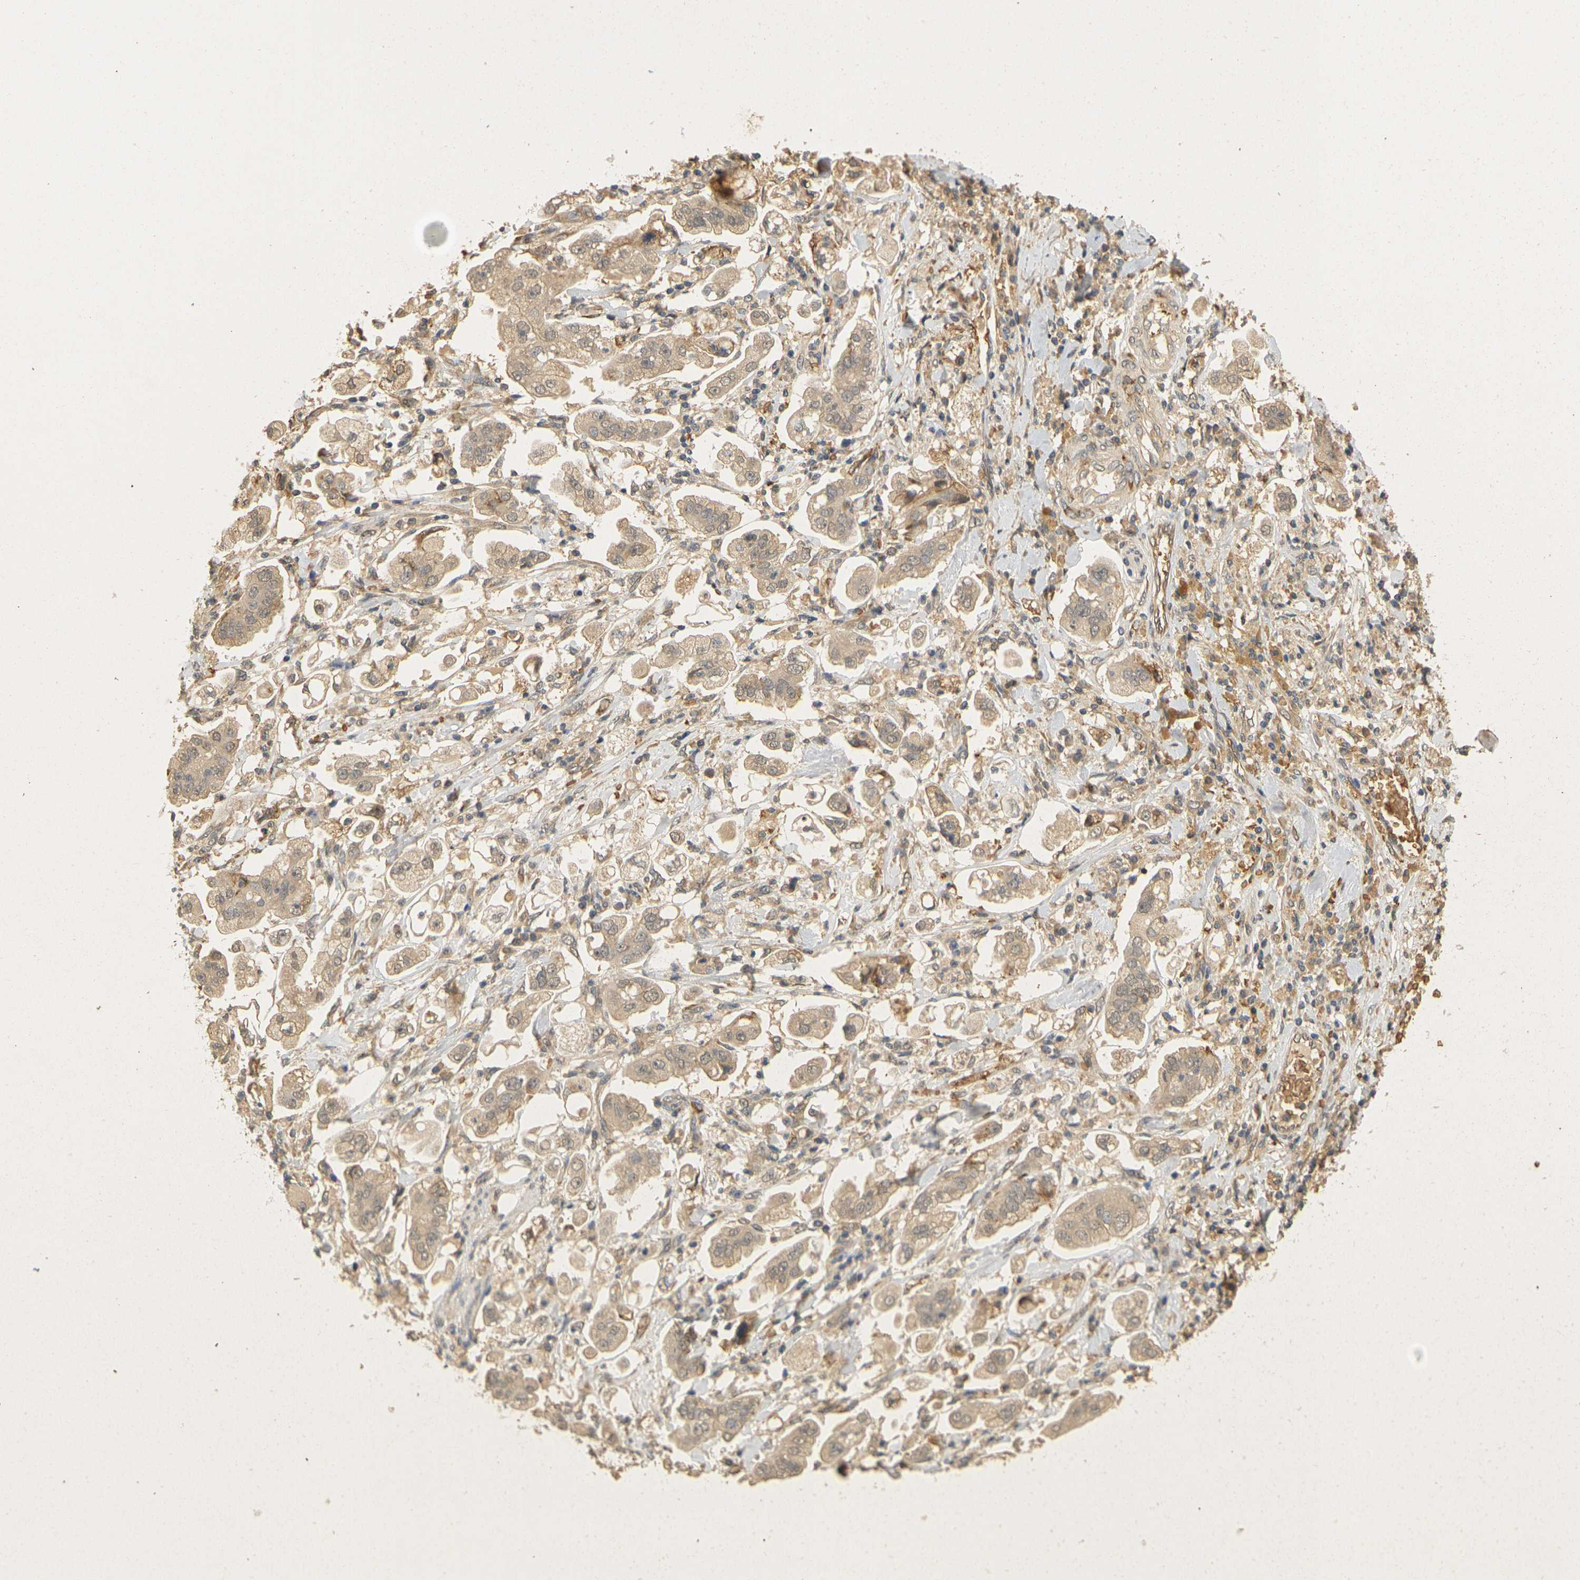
{"staining": {"intensity": "weak", "quantity": ">75%", "location": "cytoplasmic/membranous"}, "tissue": "stomach cancer", "cell_type": "Tumor cells", "image_type": "cancer", "snomed": [{"axis": "morphology", "description": "Adenocarcinoma, NOS"}, {"axis": "topography", "description": "Stomach"}], "caption": "Stomach cancer (adenocarcinoma) stained with a protein marker exhibits weak staining in tumor cells.", "gene": "MEGF9", "patient": {"sex": "male", "age": 62}}